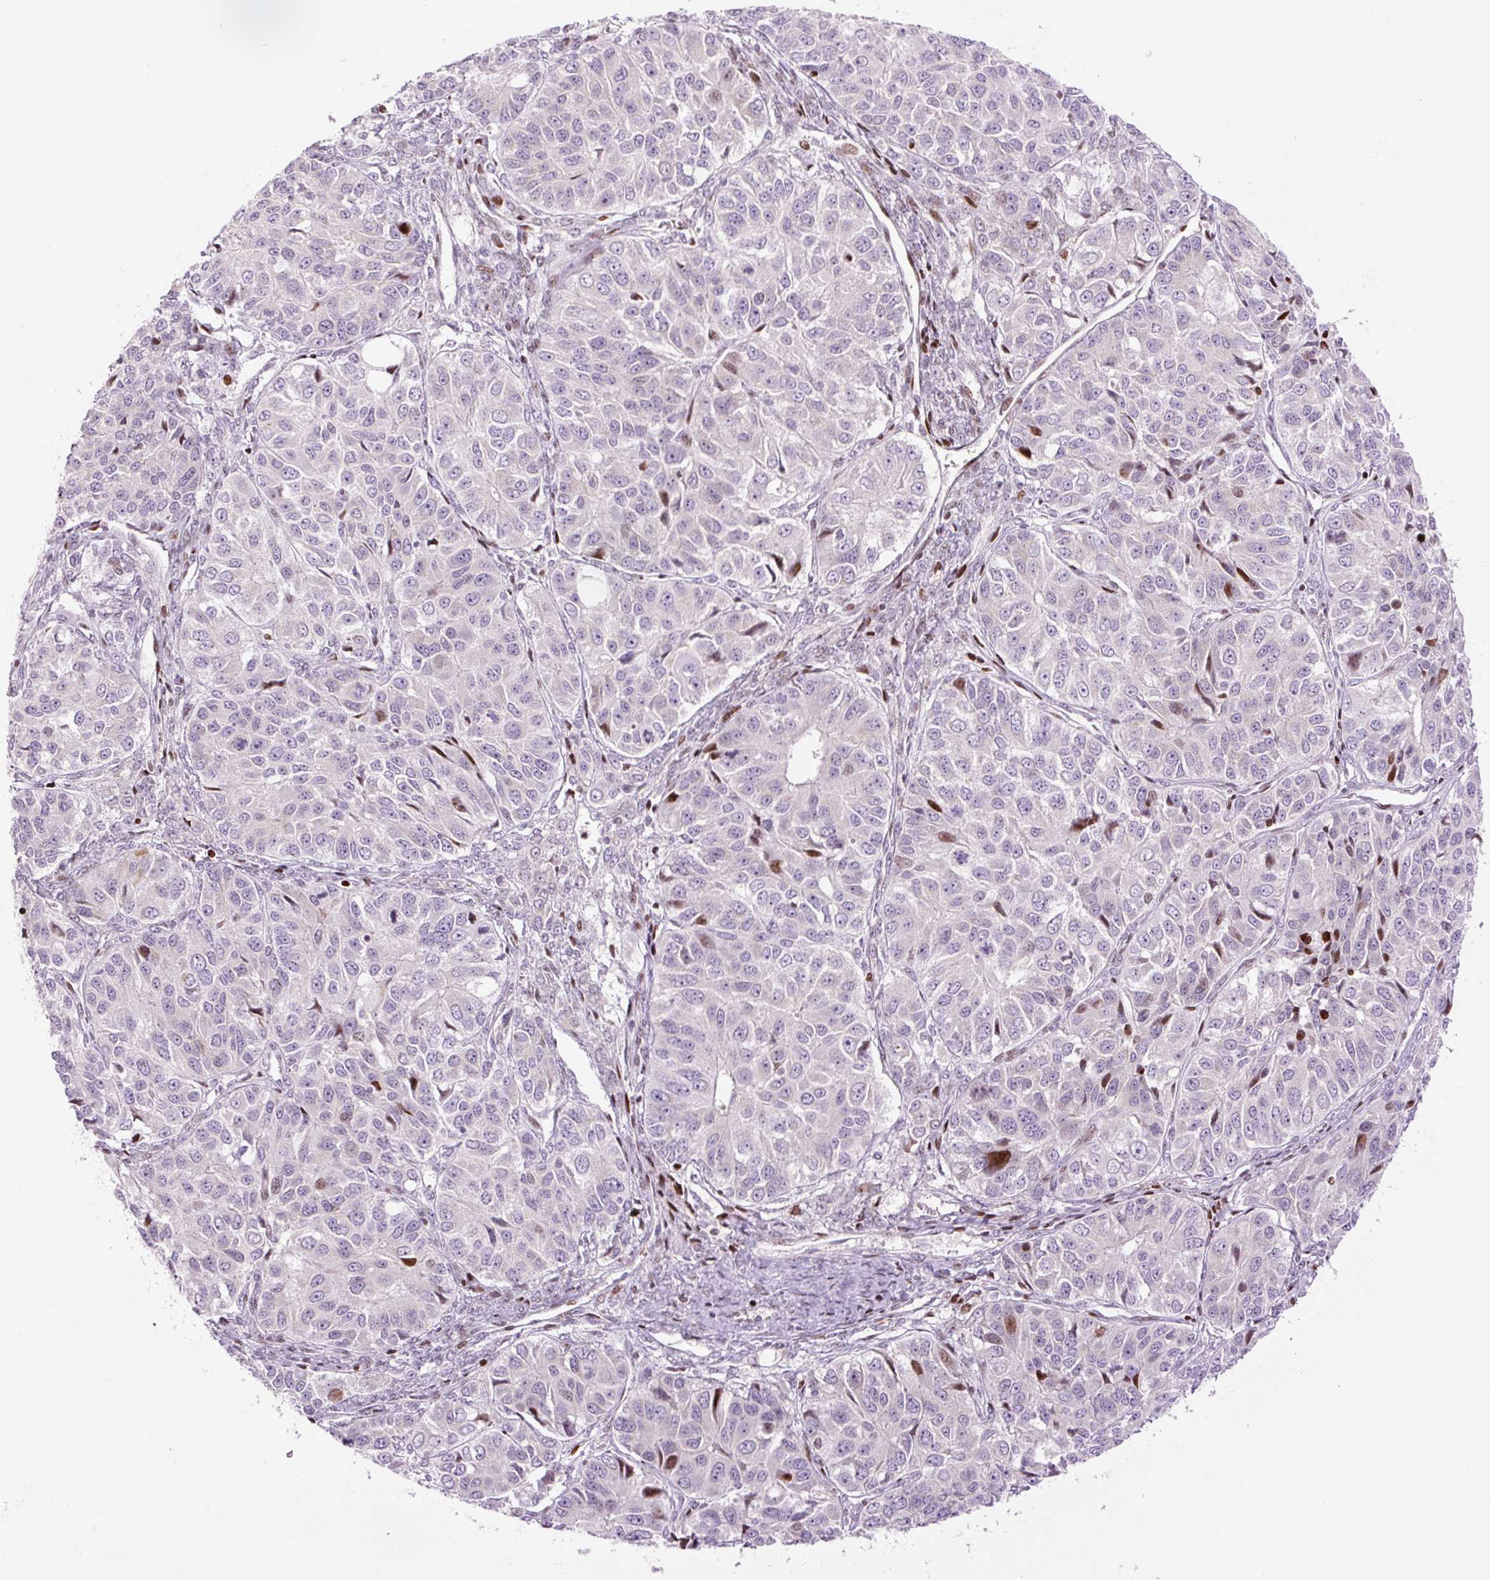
{"staining": {"intensity": "strong", "quantity": "<25%", "location": "nuclear"}, "tissue": "ovarian cancer", "cell_type": "Tumor cells", "image_type": "cancer", "snomed": [{"axis": "morphology", "description": "Carcinoma, endometroid"}, {"axis": "topography", "description": "Ovary"}], "caption": "Endometroid carcinoma (ovarian) stained with a brown dye reveals strong nuclear positive positivity in approximately <25% of tumor cells.", "gene": "TMEM177", "patient": {"sex": "female", "age": 51}}